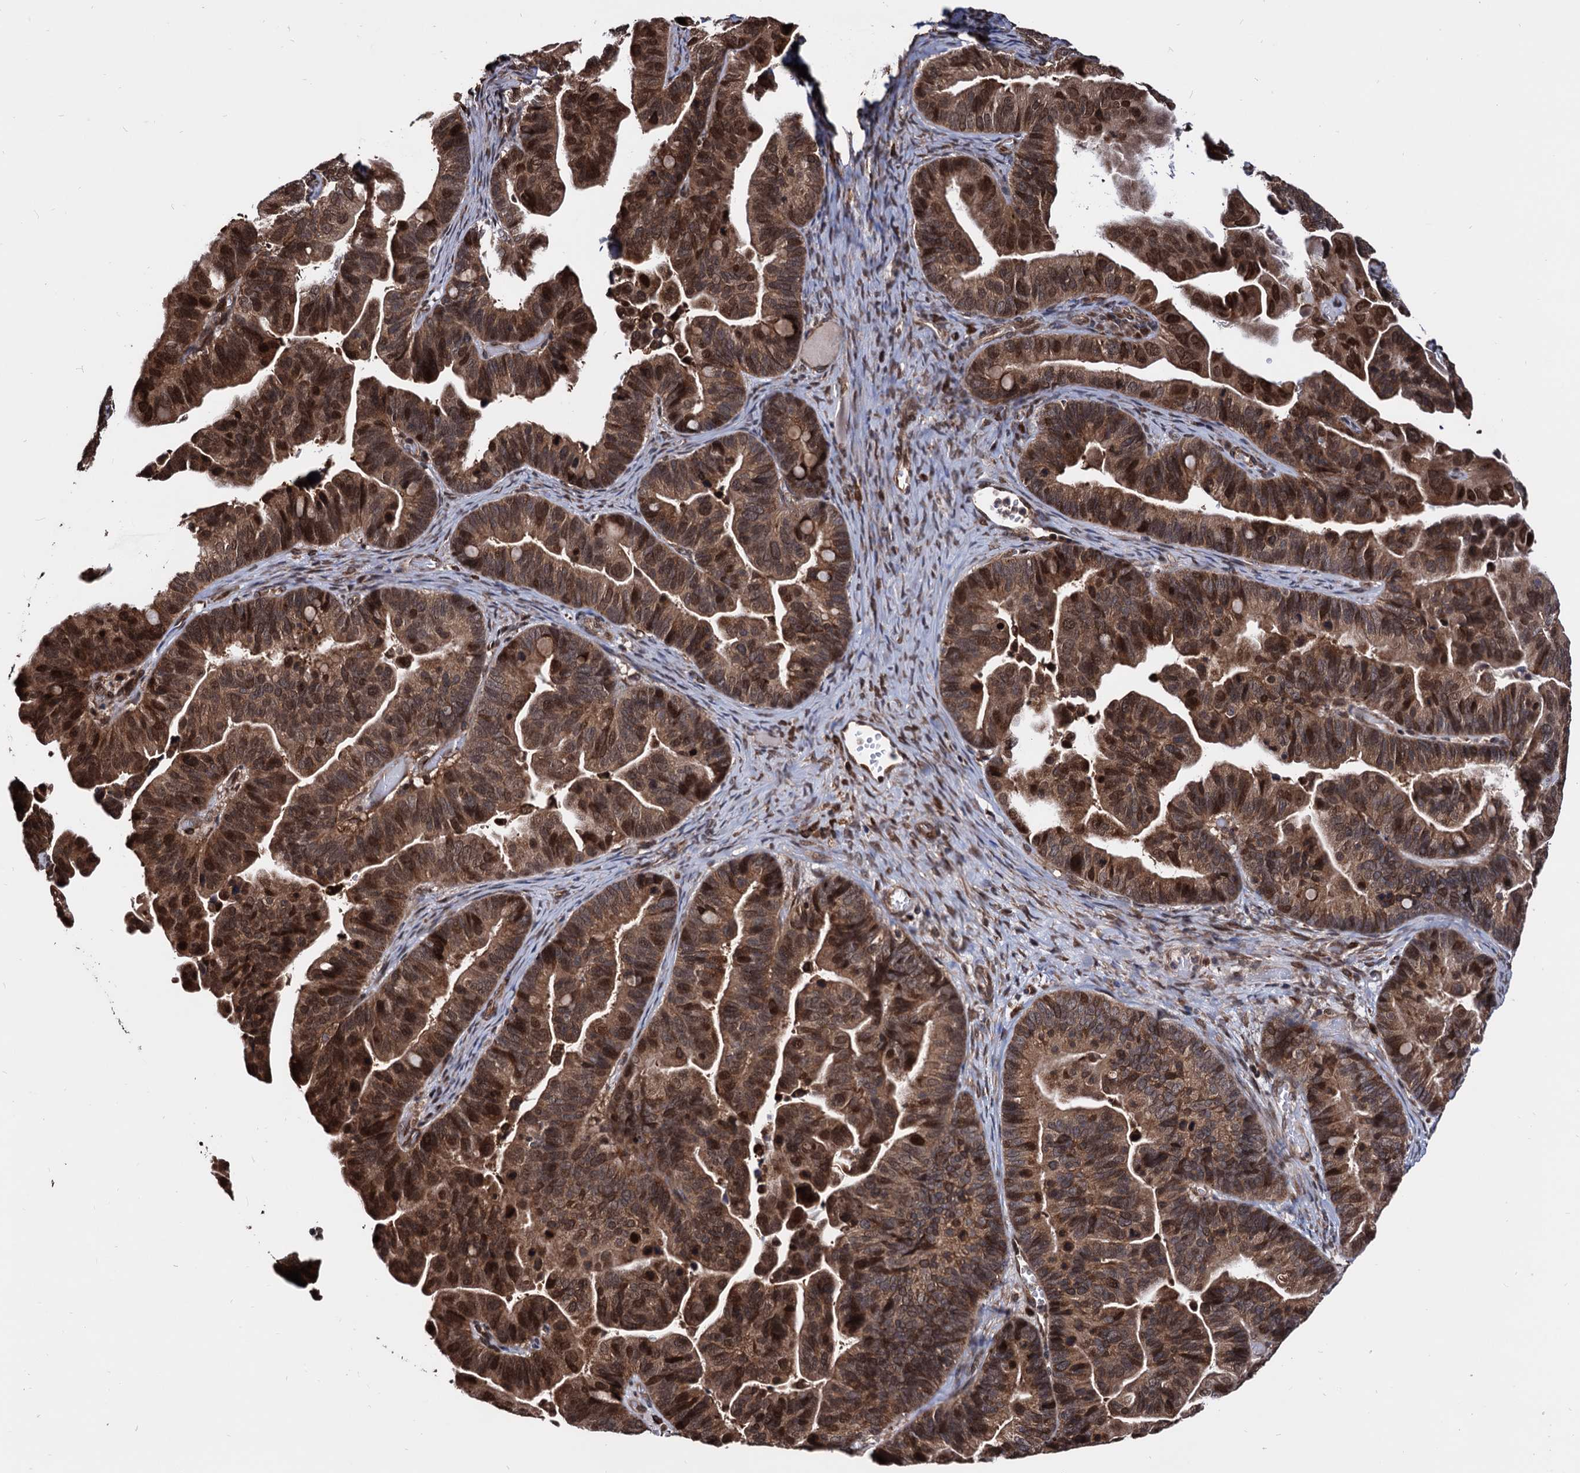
{"staining": {"intensity": "strong", "quantity": ">75%", "location": "cytoplasmic/membranous,nuclear"}, "tissue": "ovarian cancer", "cell_type": "Tumor cells", "image_type": "cancer", "snomed": [{"axis": "morphology", "description": "Cystadenocarcinoma, serous, NOS"}, {"axis": "topography", "description": "Ovary"}], "caption": "This micrograph reveals IHC staining of serous cystadenocarcinoma (ovarian), with high strong cytoplasmic/membranous and nuclear positivity in about >75% of tumor cells.", "gene": "ANKRD12", "patient": {"sex": "female", "age": 56}}